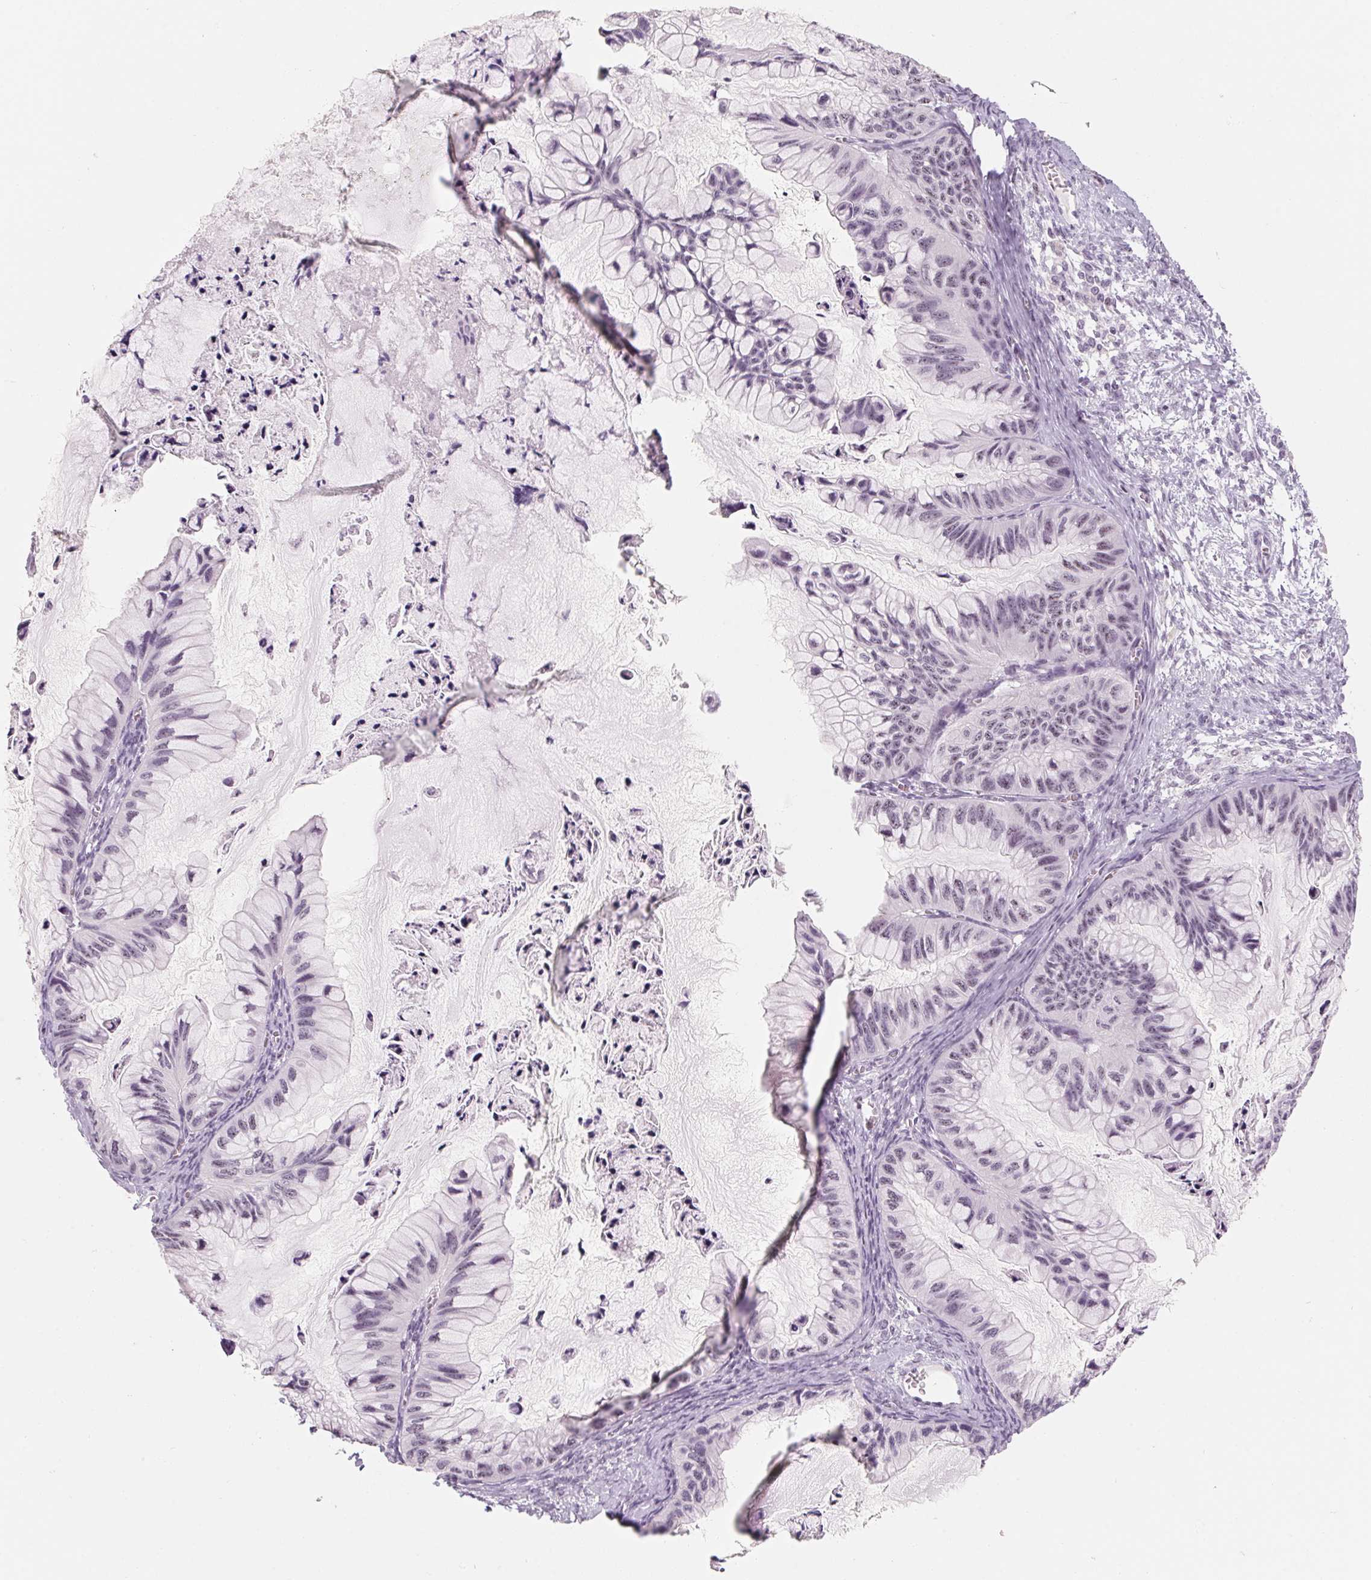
{"staining": {"intensity": "negative", "quantity": "none", "location": "none"}, "tissue": "ovarian cancer", "cell_type": "Tumor cells", "image_type": "cancer", "snomed": [{"axis": "morphology", "description": "Cystadenocarcinoma, mucinous, NOS"}, {"axis": "topography", "description": "Ovary"}], "caption": "There is no significant expression in tumor cells of ovarian mucinous cystadenocarcinoma. (DAB immunohistochemistry (IHC), high magnification).", "gene": "ZIC4", "patient": {"sex": "female", "age": 72}}